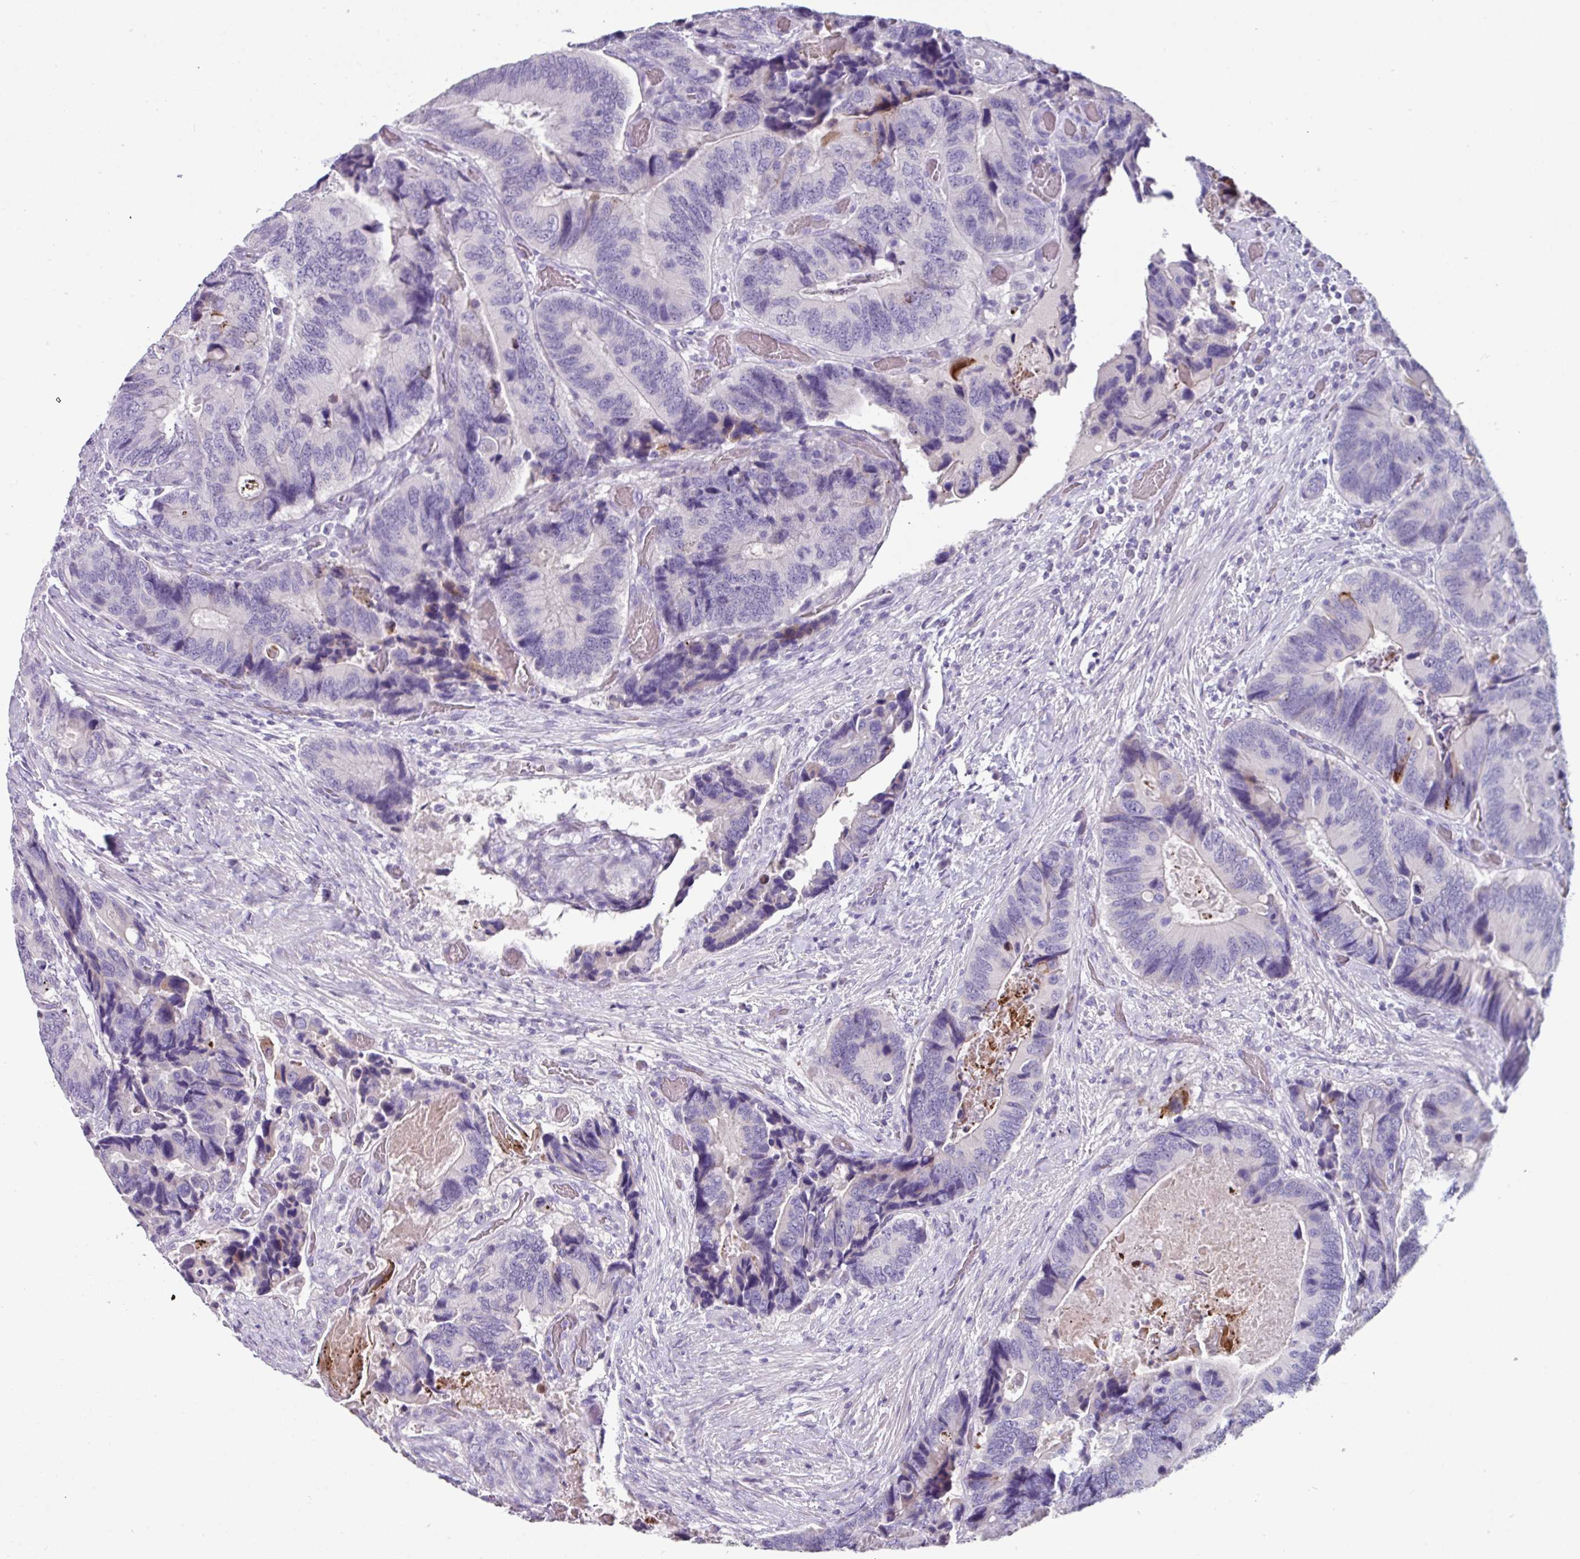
{"staining": {"intensity": "negative", "quantity": "none", "location": "none"}, "tissue": "colorectal cancer", "cell_type": "Tumor cells", "image_type": "cancer", "snomed": [{"axis": "morphology", "description": "Adenocarcinoma, NOS"}, {"axis": "topography", "description": "Colon"}], "caption": "Immunohistochemistry of adenocarcinoma (colorectal) shows no expression in tumor cells. Brightfield microscopy of IHC stained with DAB (brown) and hematoxylin (blue), captured at high magnification.", "gene": "GLP2R", "patient": {"sex": "male", "age": 84}}